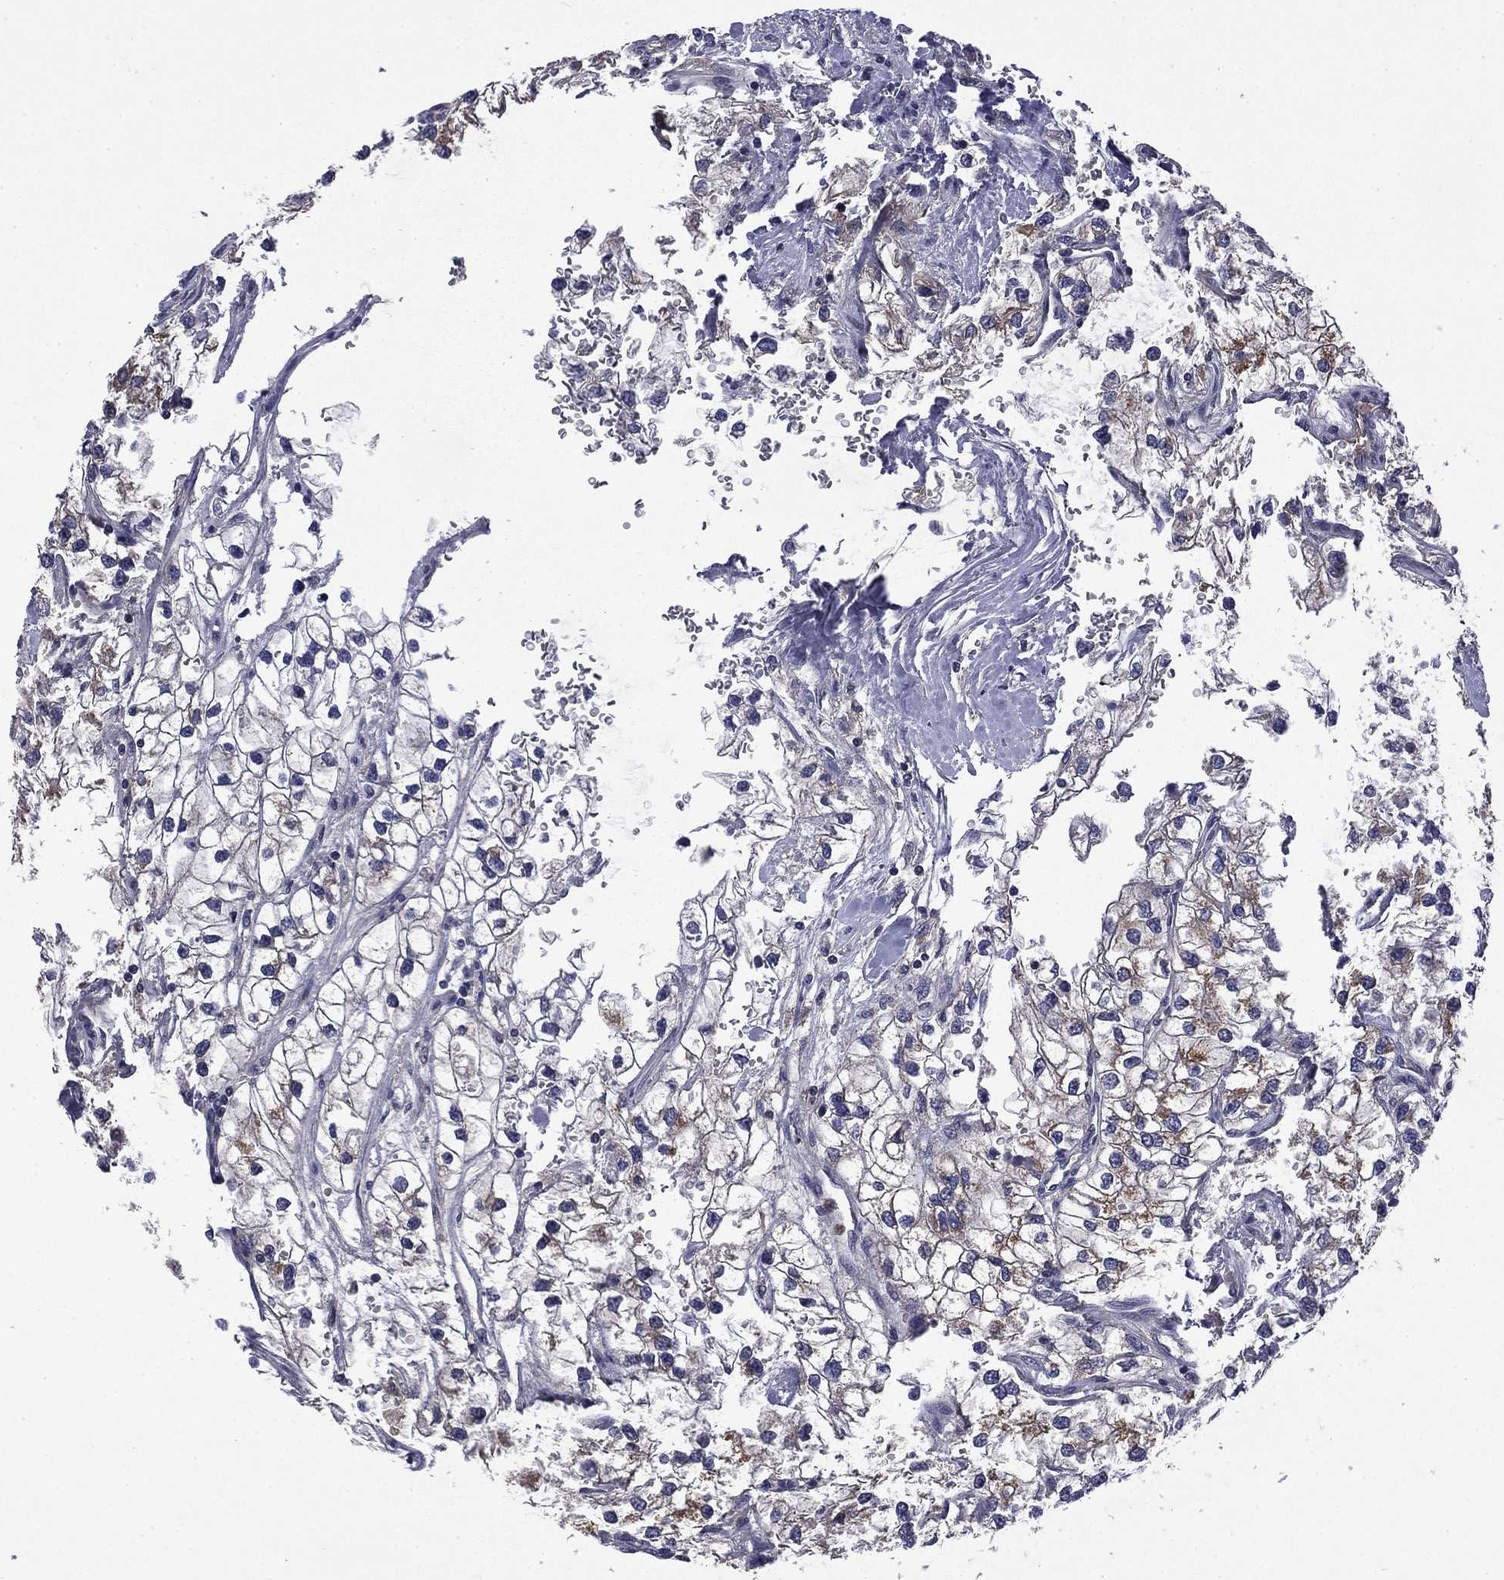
{"staining": {"intensity": "moderate", "quantity": "25%-75%", "location": "cytoplasmic/membranous"}, "tissue": "renal cancer", "cell_type": "Tumor cells", "image_type": "cancer", "snomed": [{"axis": "morphology", "description": "Adenocarcinoma, NOS"}, {"axis": "topography", "description": "Kidney"}], "caption": "Renal cancer (adenocarcinoma) stained with immunohistochemistry (IHC) displays moderate cytoplasmic/membranous positivity in approximately 25%-75% of tumor cells.", "gene": "CEACAM7", "patient": {"sex": "male", "age": 59}}